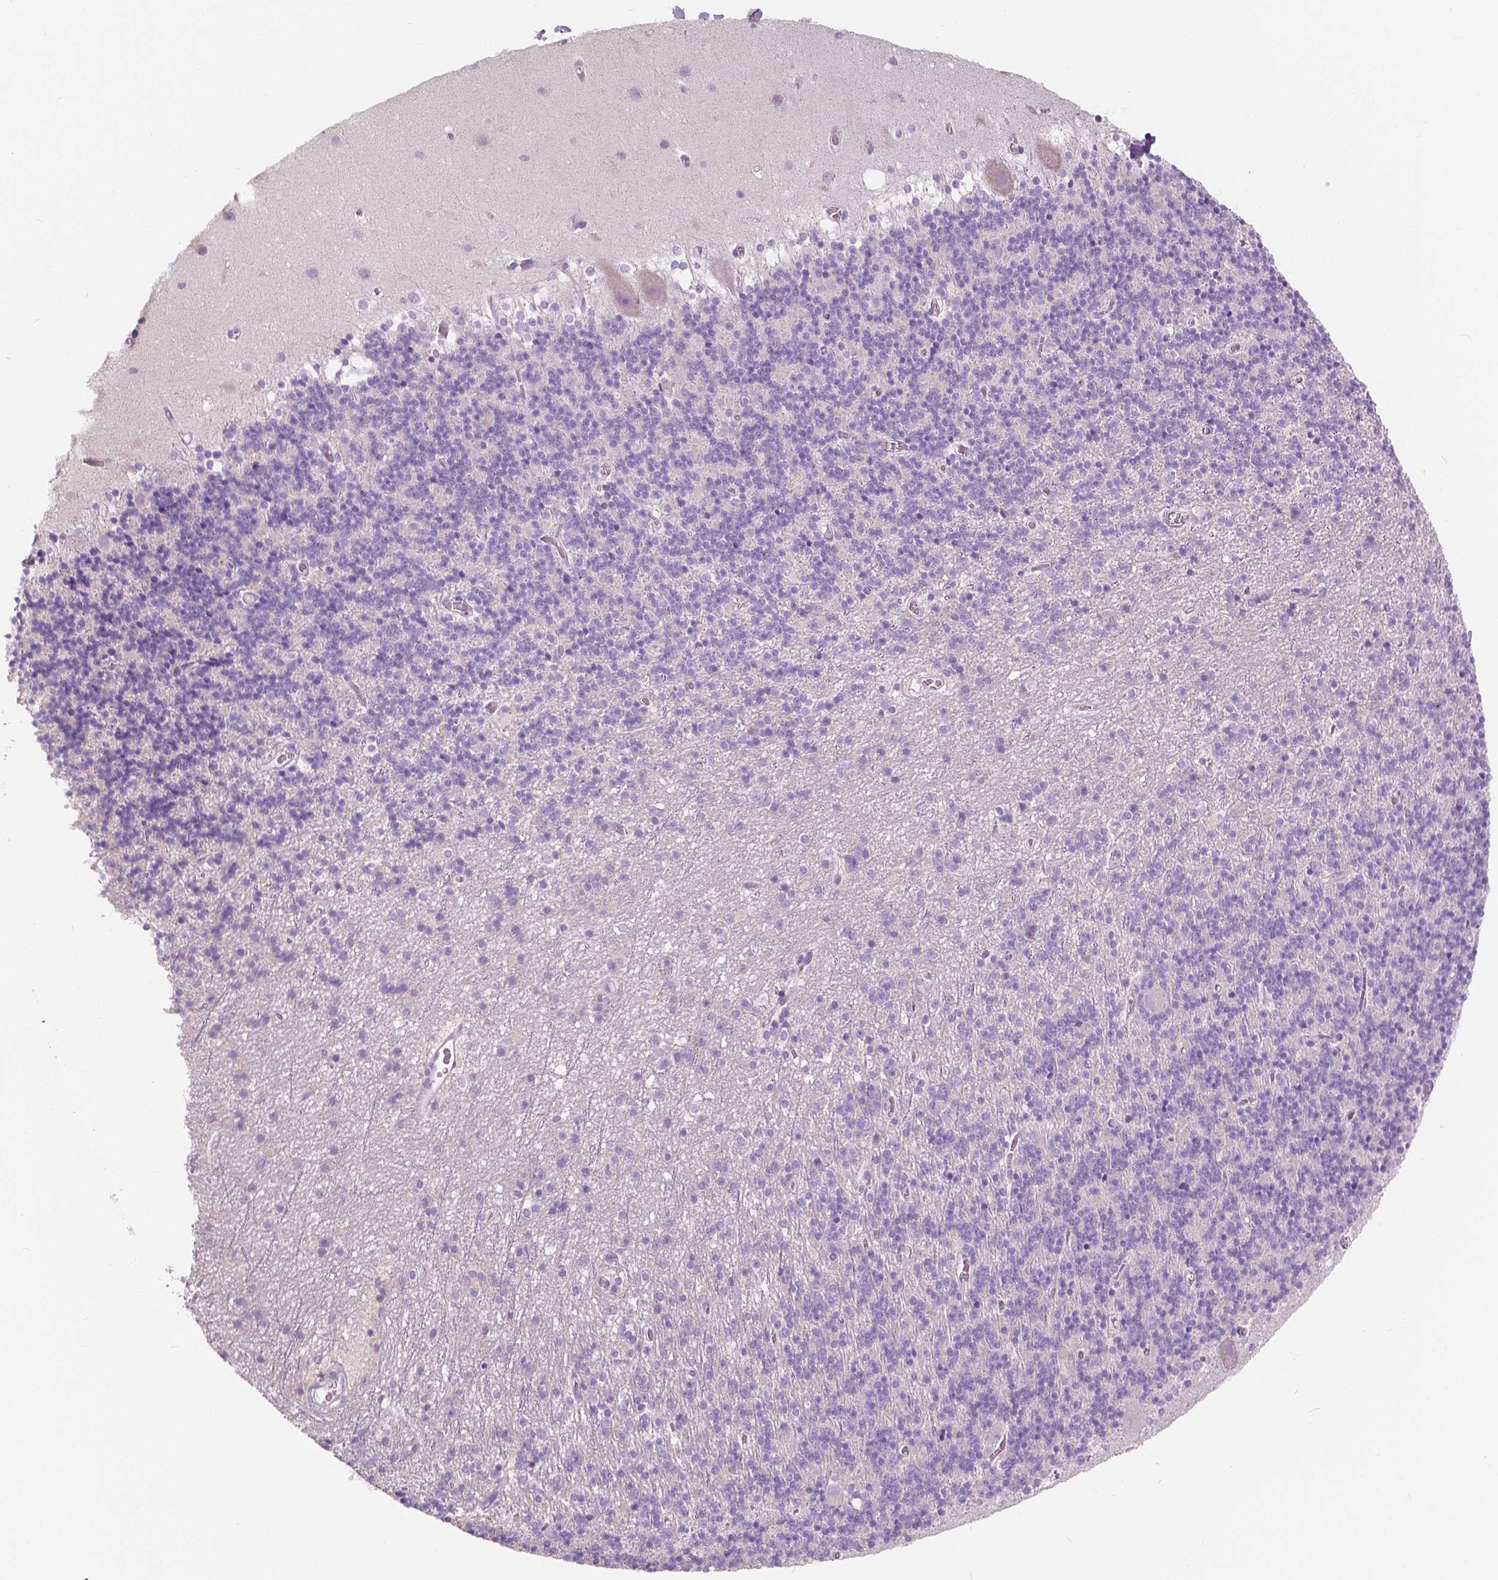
{"staining": {"intensity": "negative", "quantity": "none", "location": "none"}, "tissue": "cerebellum", "cell_type": "Cells in granular layer", "image_type": "normal", "snomed": [{"axis": "morphology", "description": "Normal tissue, NOS"}, {"axis": "topography", "description": "Cerebellum"}], "caption": "Immunohistochemical staining of unremarkable cerebellum reveals no significant staining in cells in granular layer. Nuclei are stained in blue.", "gene": "CXCR2", "patient": {"sex": "male", "age": 70}}